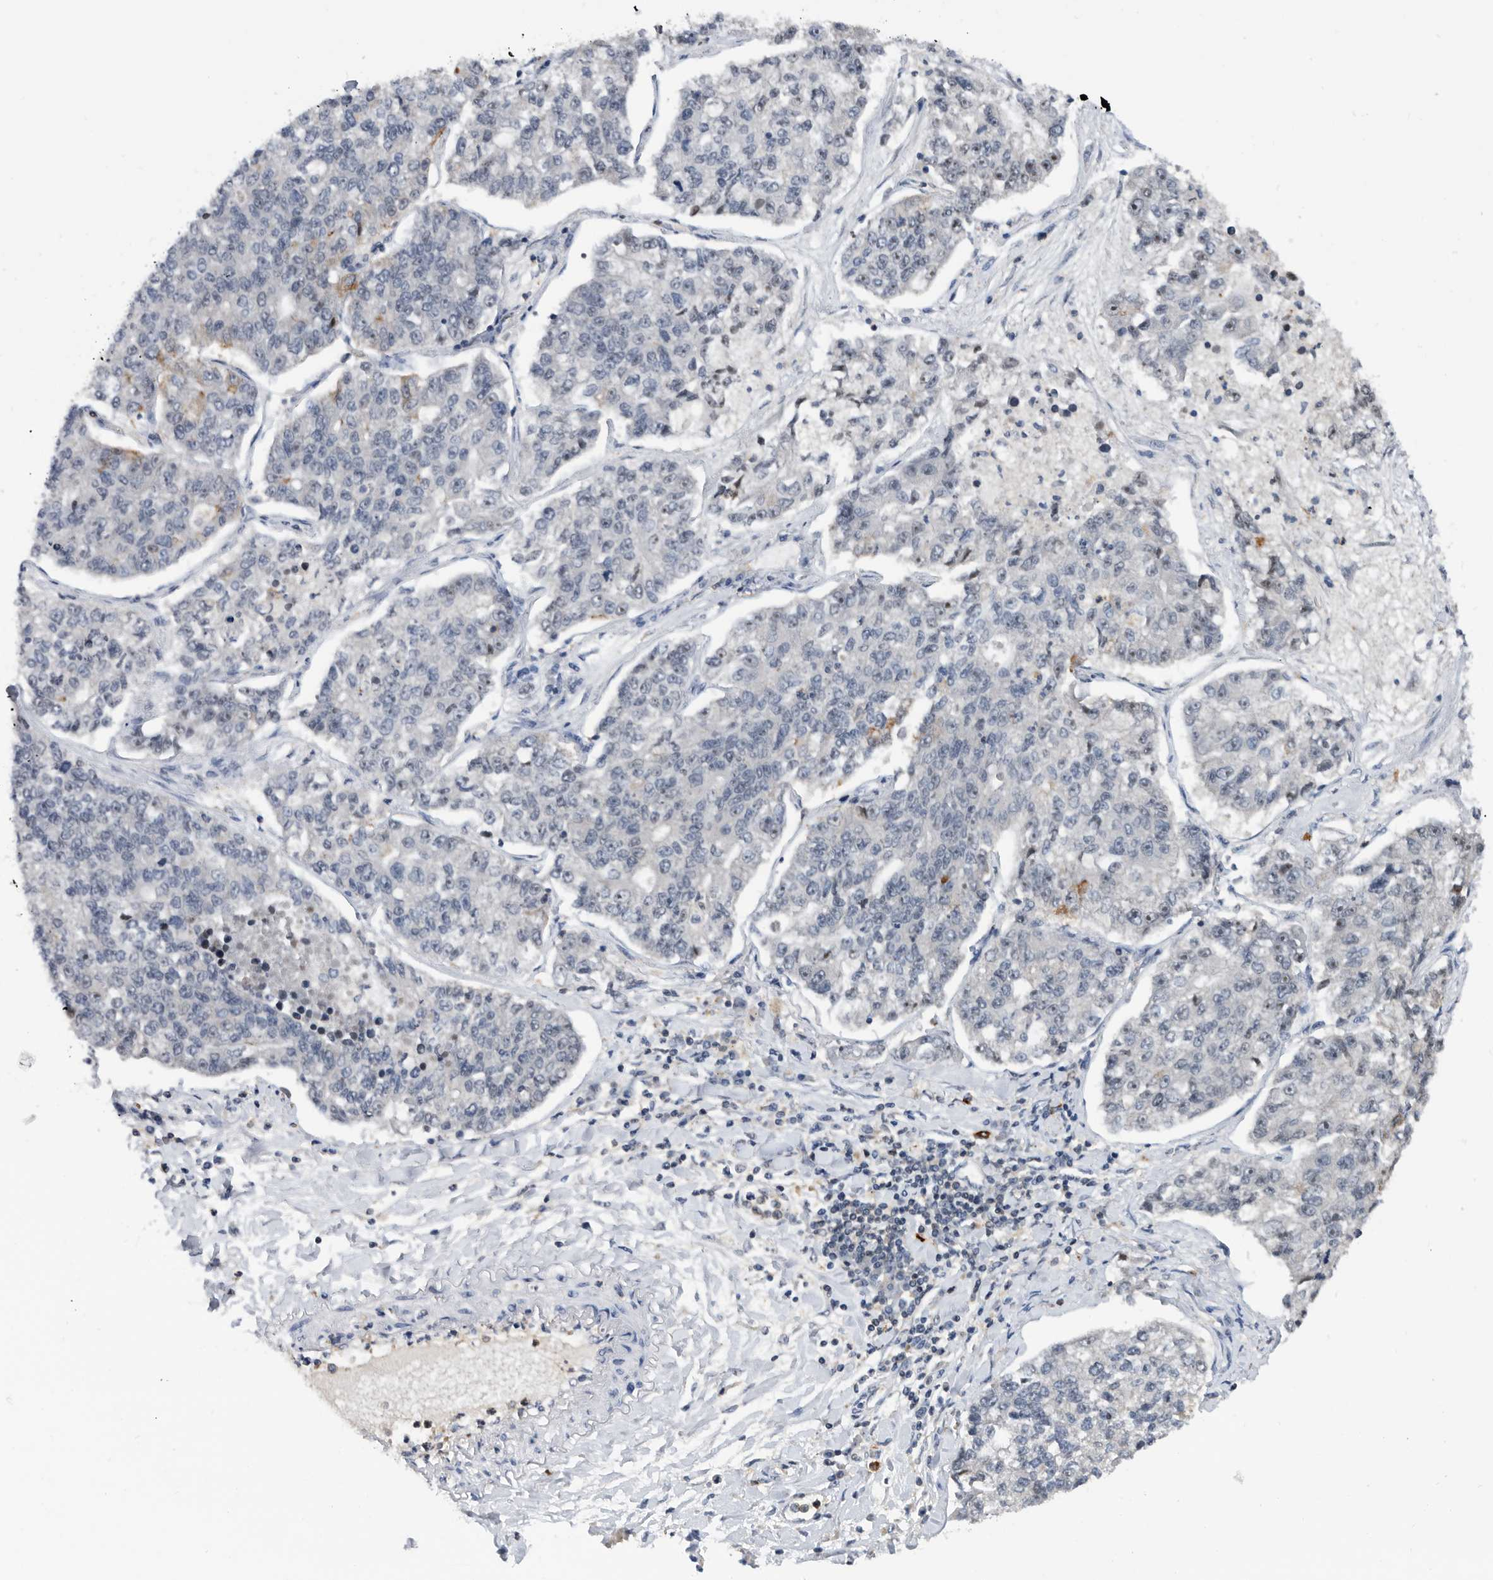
{"staining": {"intensity": "negative", "quantity": "none", "location": "none"}, "tissue": "lung cancer", "cell_type": "Tumor cells", "image_type": "cancer", "snomed": [{"axis": "morphology", "description": "Adenocarcinoma, NOS"}, {"axis": "topography", "description": "Lung"}], "caption": "Immunohistochemical staining of human lung cancer (adenocarcinoma) reveals no significant staining in tumor cells. (DAB (3,3'-diaminobenzidine) immunohistochemistry (IHC) with hematoxylin counter stain).", "gene": "ZNF260", "patient": {"sex": "male", "age": 49}}